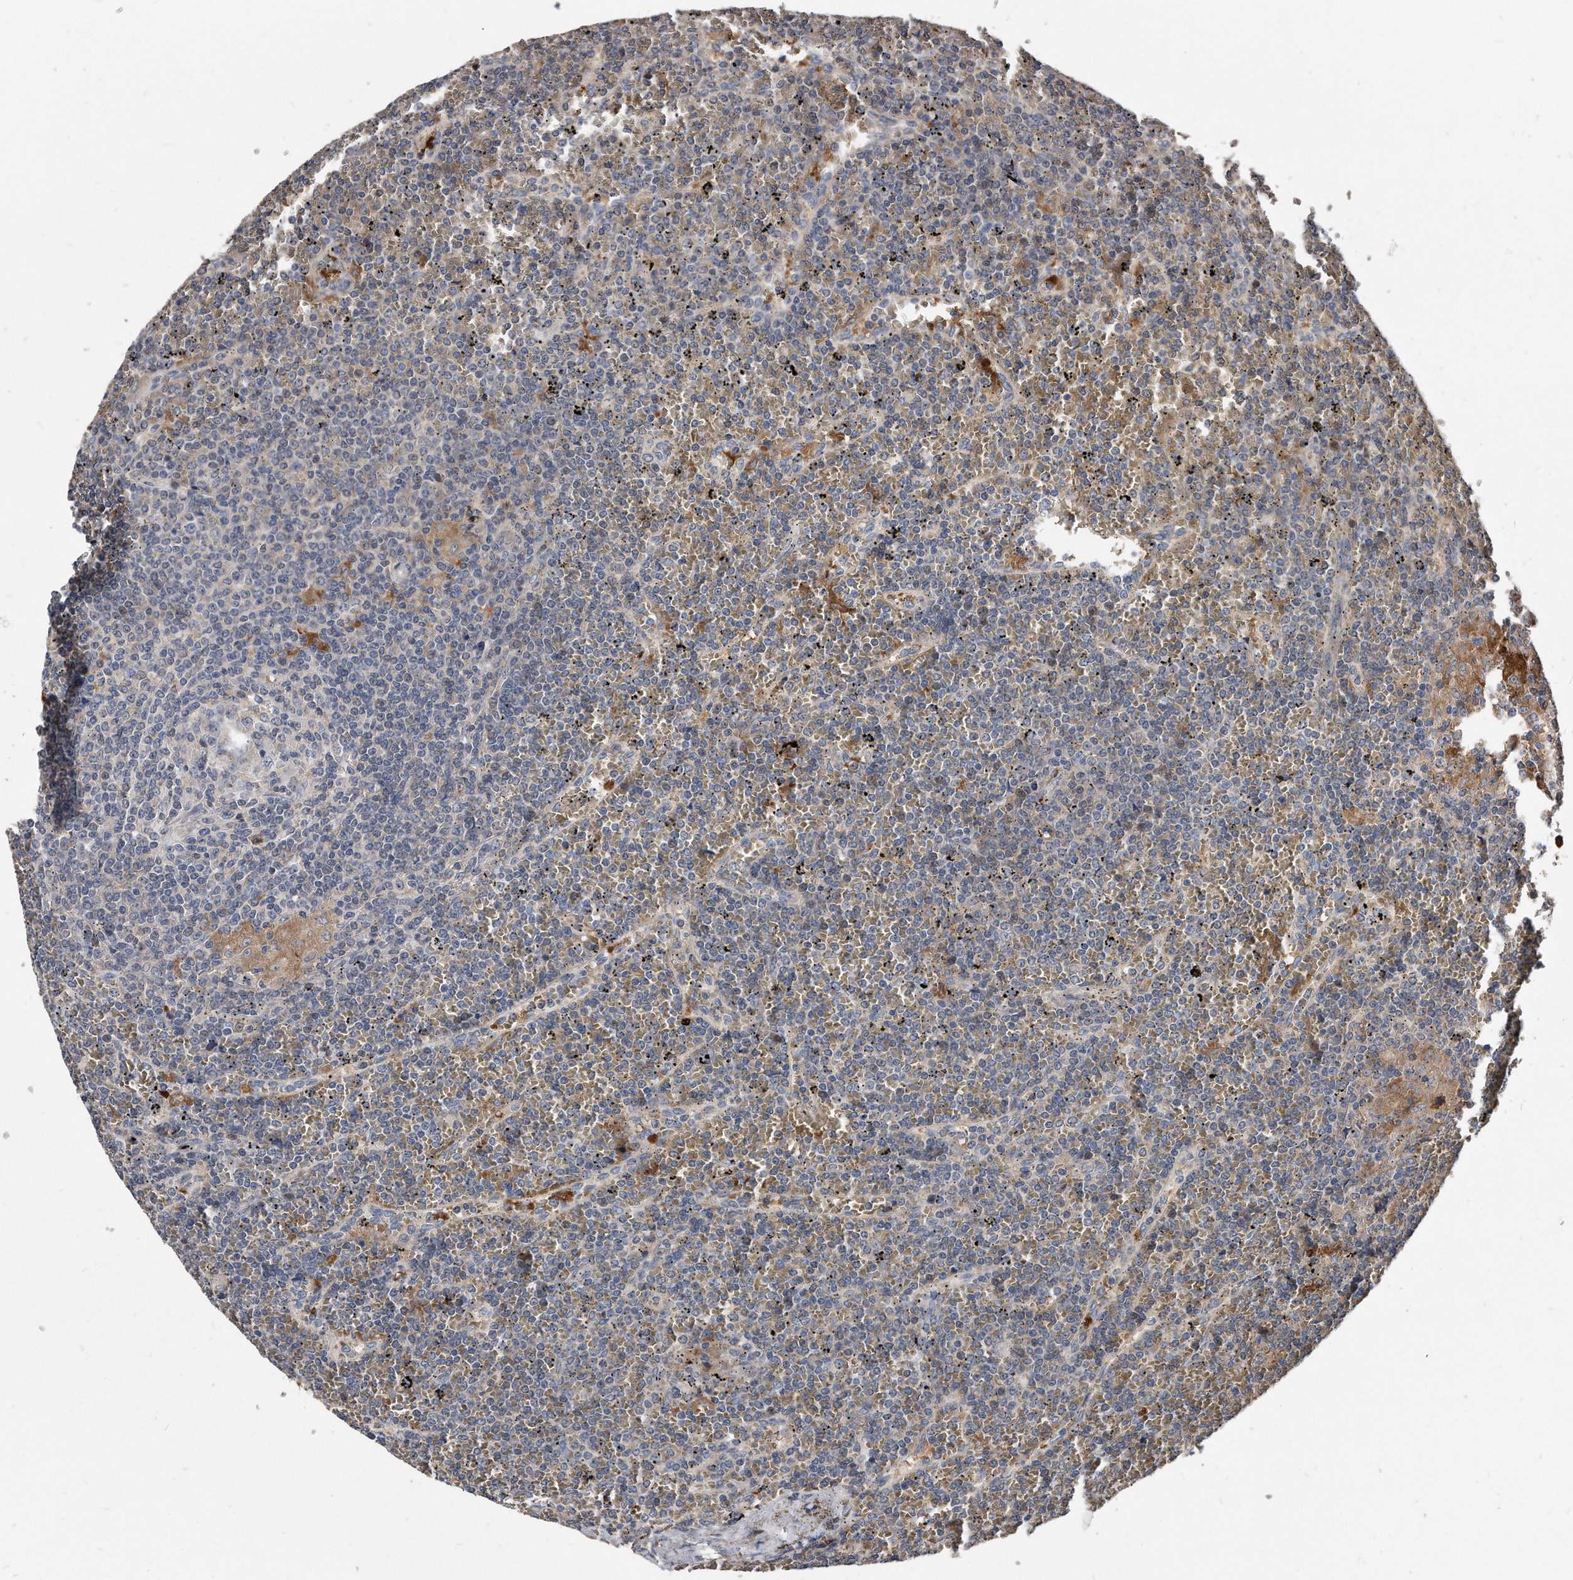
{"staining": {"intensity": "negative", "quantity": "none", "location": "none"}, "tissue": "lymphoma", "cell_type": "Tumor cells", "image_type": "cancer", "snomed": [{"axis": "morphology", "description": "Malignant lymphoma, non-Hodgkin's type, Low grade"}, {"axis": "topography", "description": "Spleen"}], "caption": "A high-resolution photomicrograph shows immunohistochemistry (IHC) staining of lymphoma, which demonstrates no significant positivity in tumor cells. (DAB (3,3'-diaminobenzidine) IHC with hematoxylin counter stain).", "gene": "IL20RA", "patient": {"sex": "female", "age": 19}}